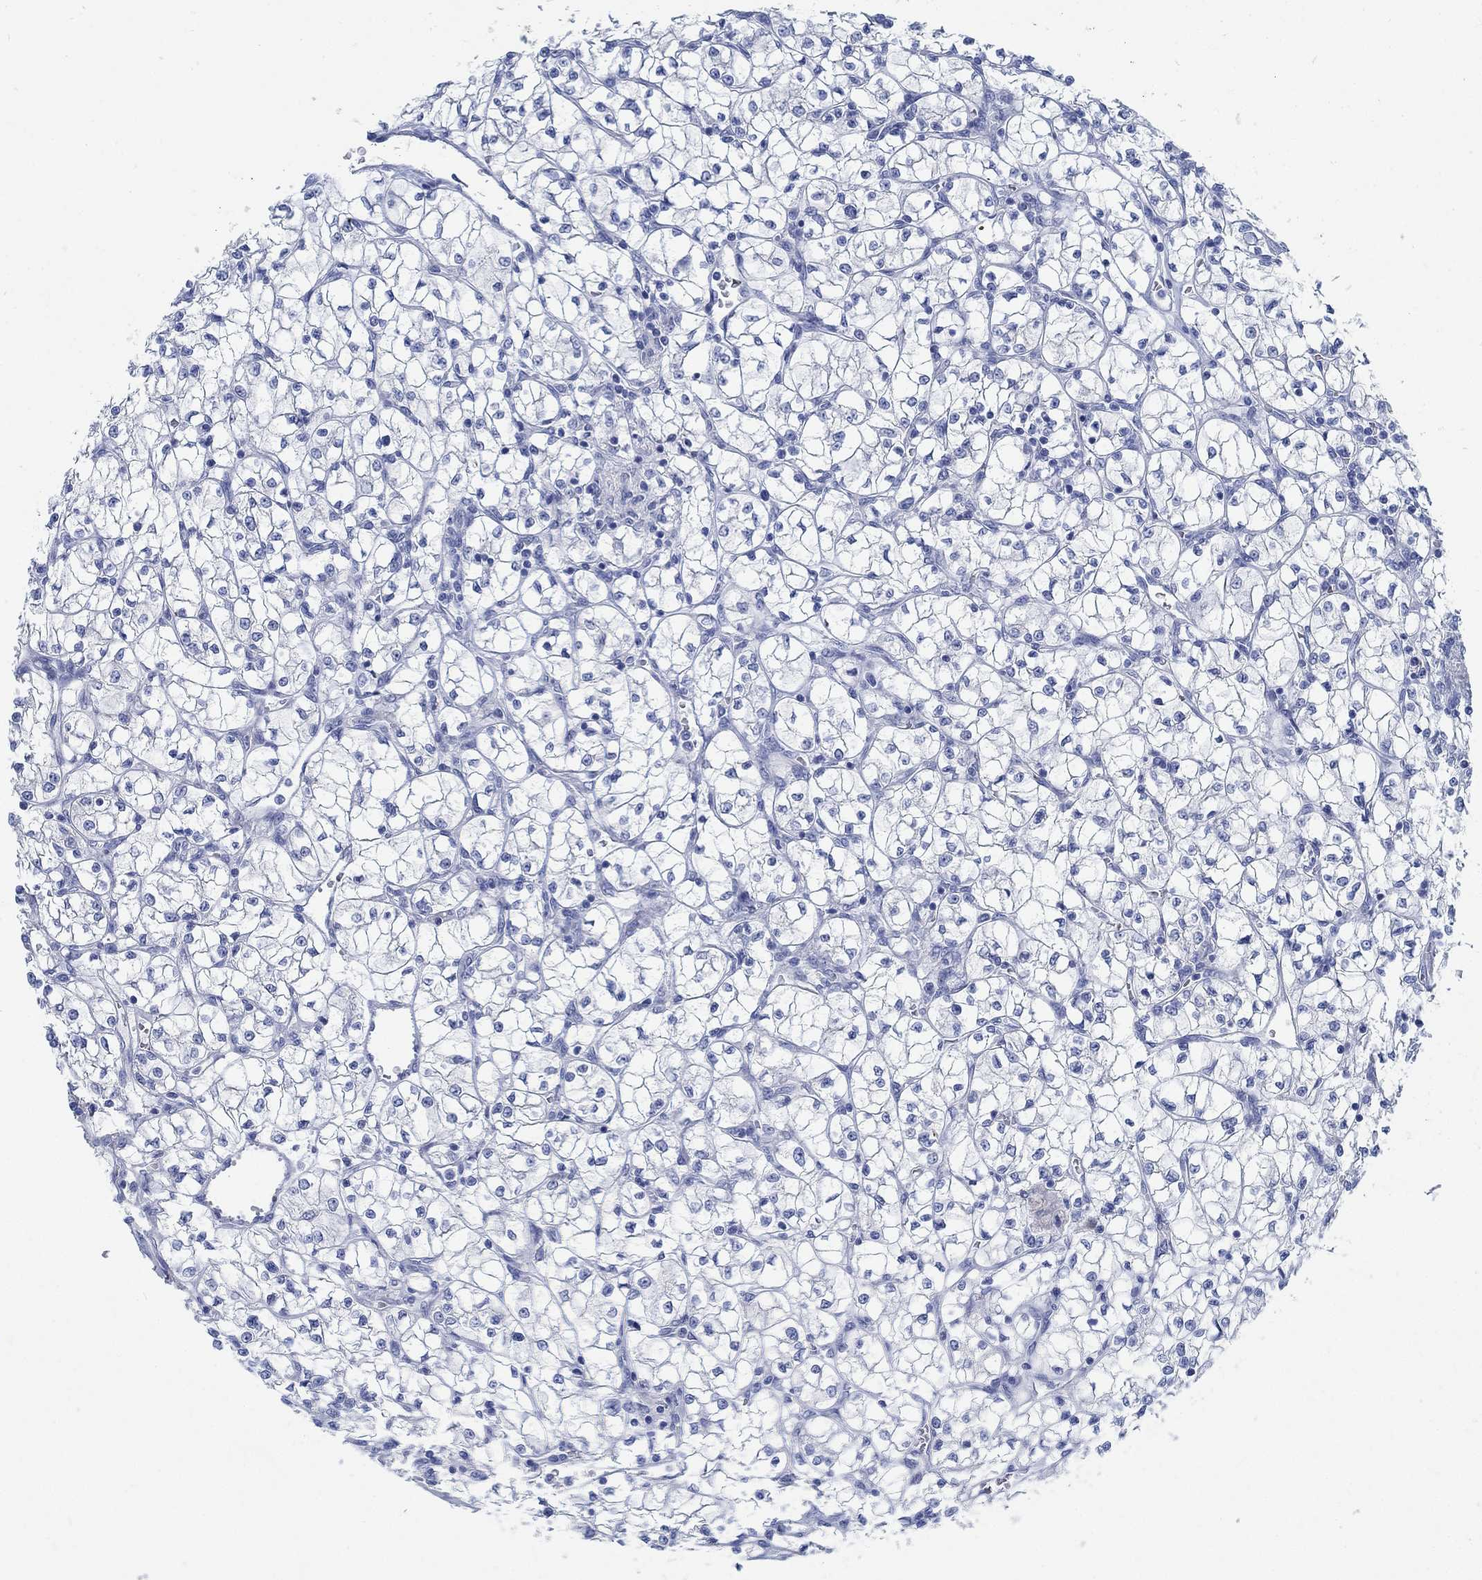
{"staining": {"intensity": "negative", "quantity": "none", "location": "none"}, "tissue": "renal cancer", "cell_type": "Tumor cells", "image_type": "cancer", "snomed": [{"axis": "morphology", "description": "Adenocarcinoma, NOS"}, {"axis": "topography", "description": "Kidney"}], "caption": "Immunohistochemical staining of human adenocarcinoma (renal) exhibits no significant positivity in tumor cells.", "gene": "RBM20", "patient": {"sex": "female", "age": 64}}